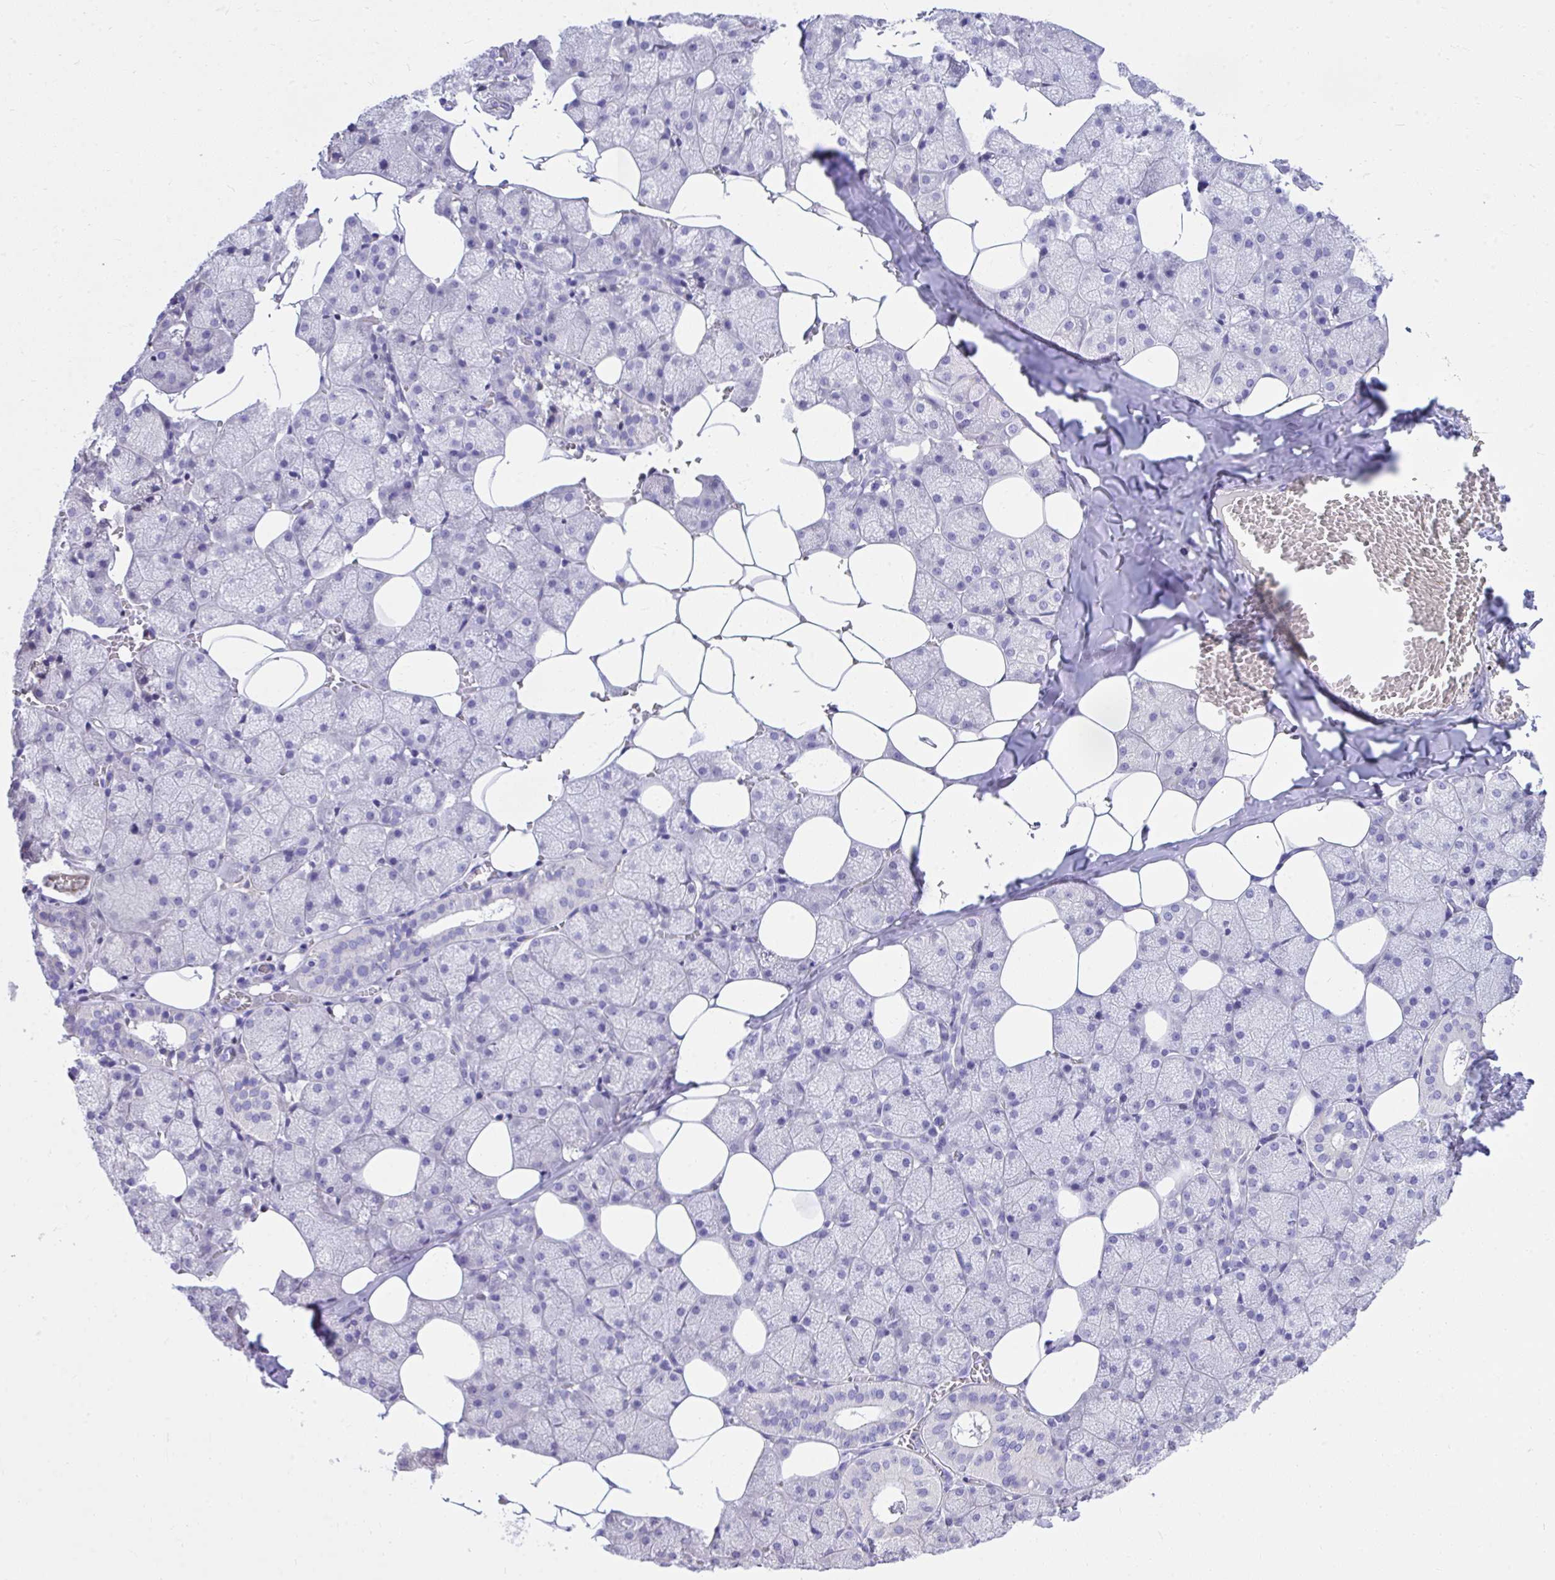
{"staining": {"intensity": "negative", "quantity": "none", "location": "none"}, "tissue": "salivary gland", "cell_type": "Glandular cells", "image_type": "normal", "snomed": [{"axis": "morphology", "description": "Normal tissue, NOS"}, {"axis": "topography", "description": "Salivary gland"}, {"axis": "topography", "description": "Peripheral nerve tissue"}], "caption": "The histopathology image demonstrates no significant positivity in glandular cells of salivary gland. Nuclei are stained in blue.", "gene": "HRG", "patient": {"sex": "male", "age": 38}}